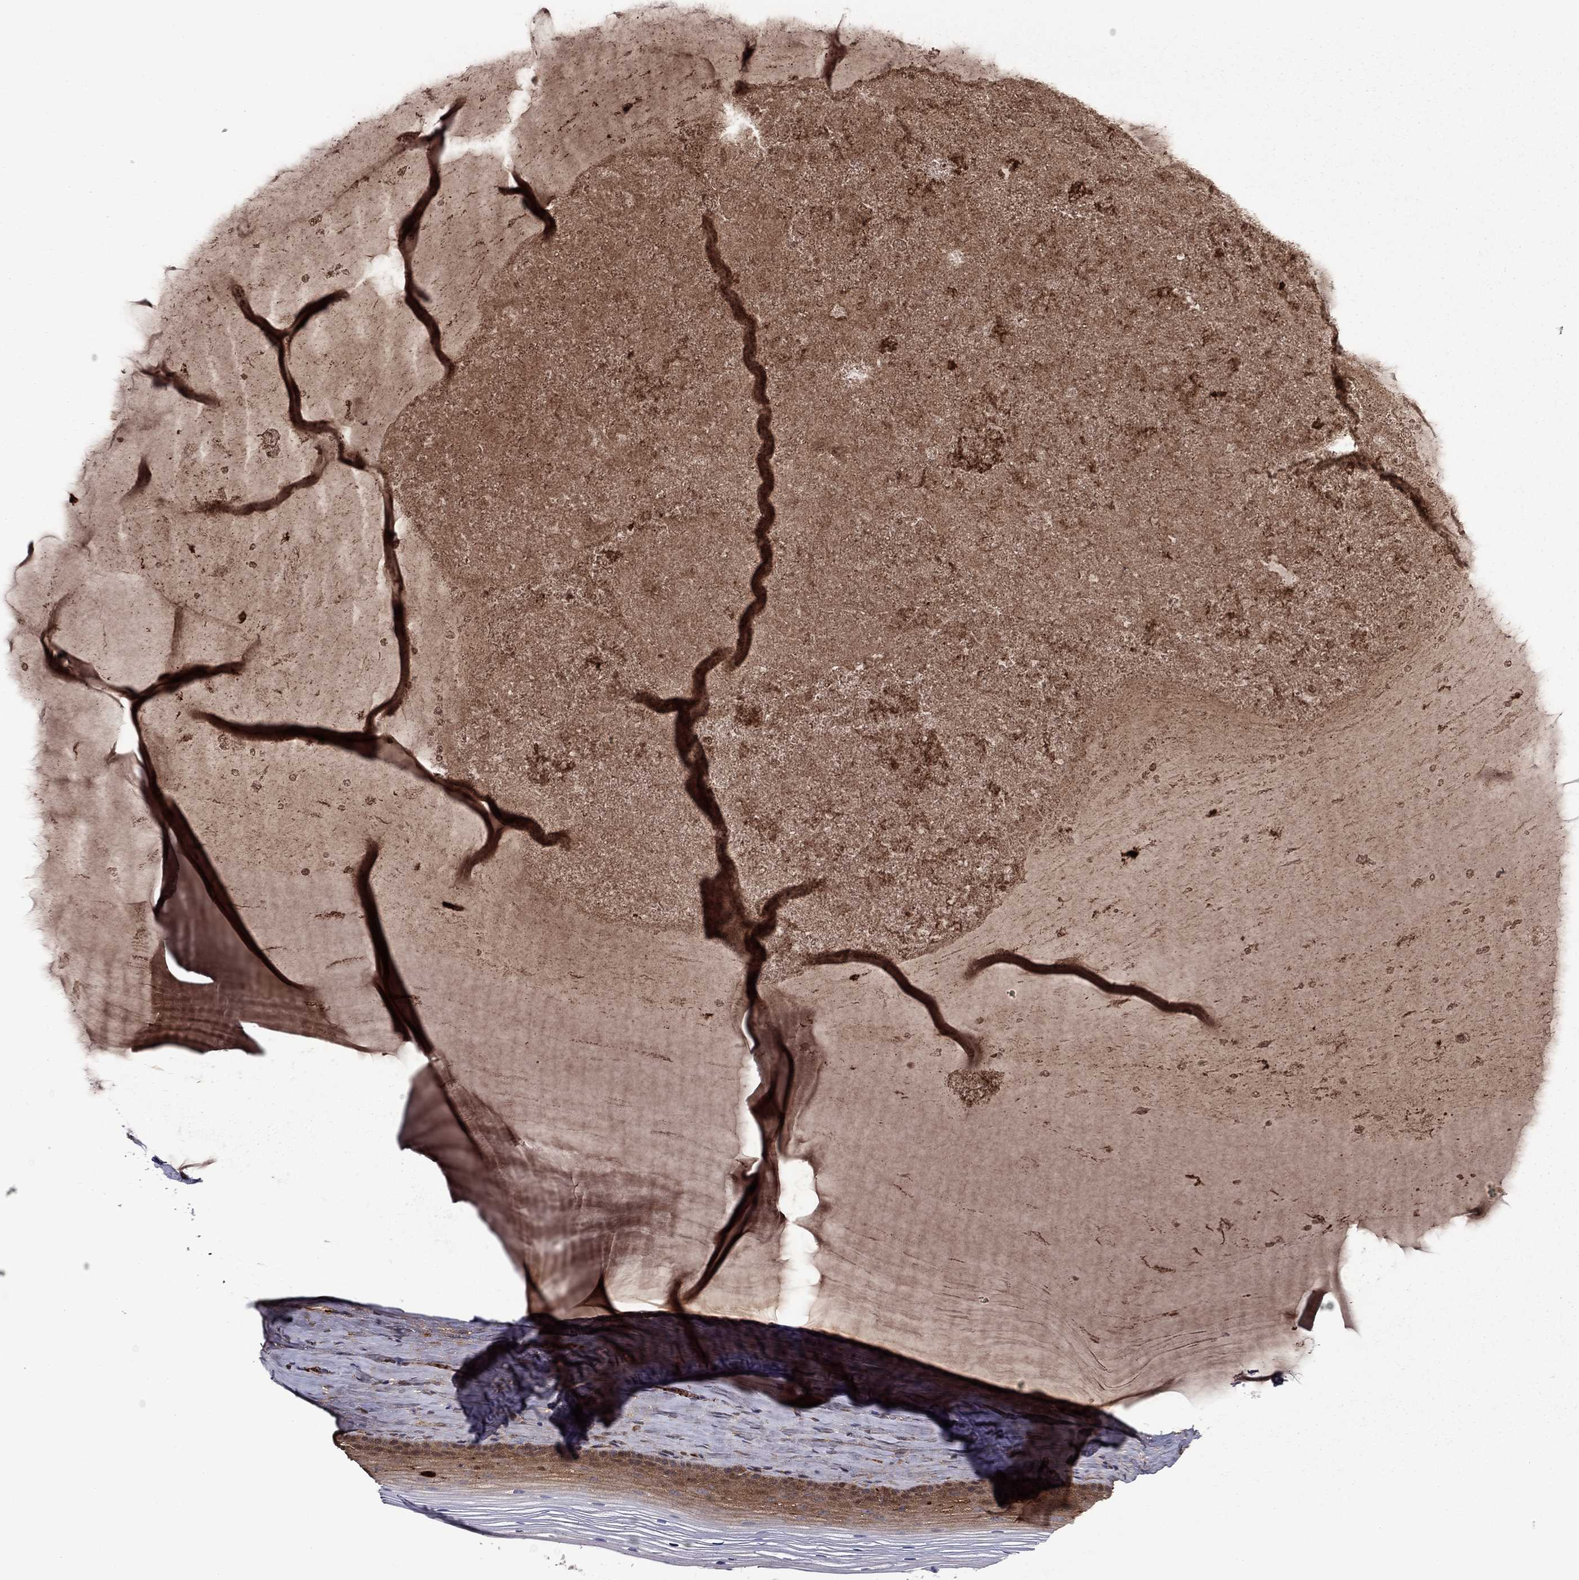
{"staining": {"intensity": "moderate", "quantity": "<25%", "location": "cytoplasmic/membranous"}, "tissue": "cervix", "cell_type": "Squamous epithelial cells", "image_type": "normal", "snomed": [{"axis": "morphology", "description": "Normal tissue, NOS"}, {"axis": "topography", "description": "Cervix"}], "caption": "The photomicrograph reveals immunohistochemical staining of benign cervix. There is moderate cytoplasmic/membranous expression is seen in about <25% of squamous epithelial cells. (Stains: DAB in brown, nuclei in blue, Microscopy: brightfield microscopy at high magnification).", "gene": "HPX", "patient": {"sex": "female", "age": 40}}